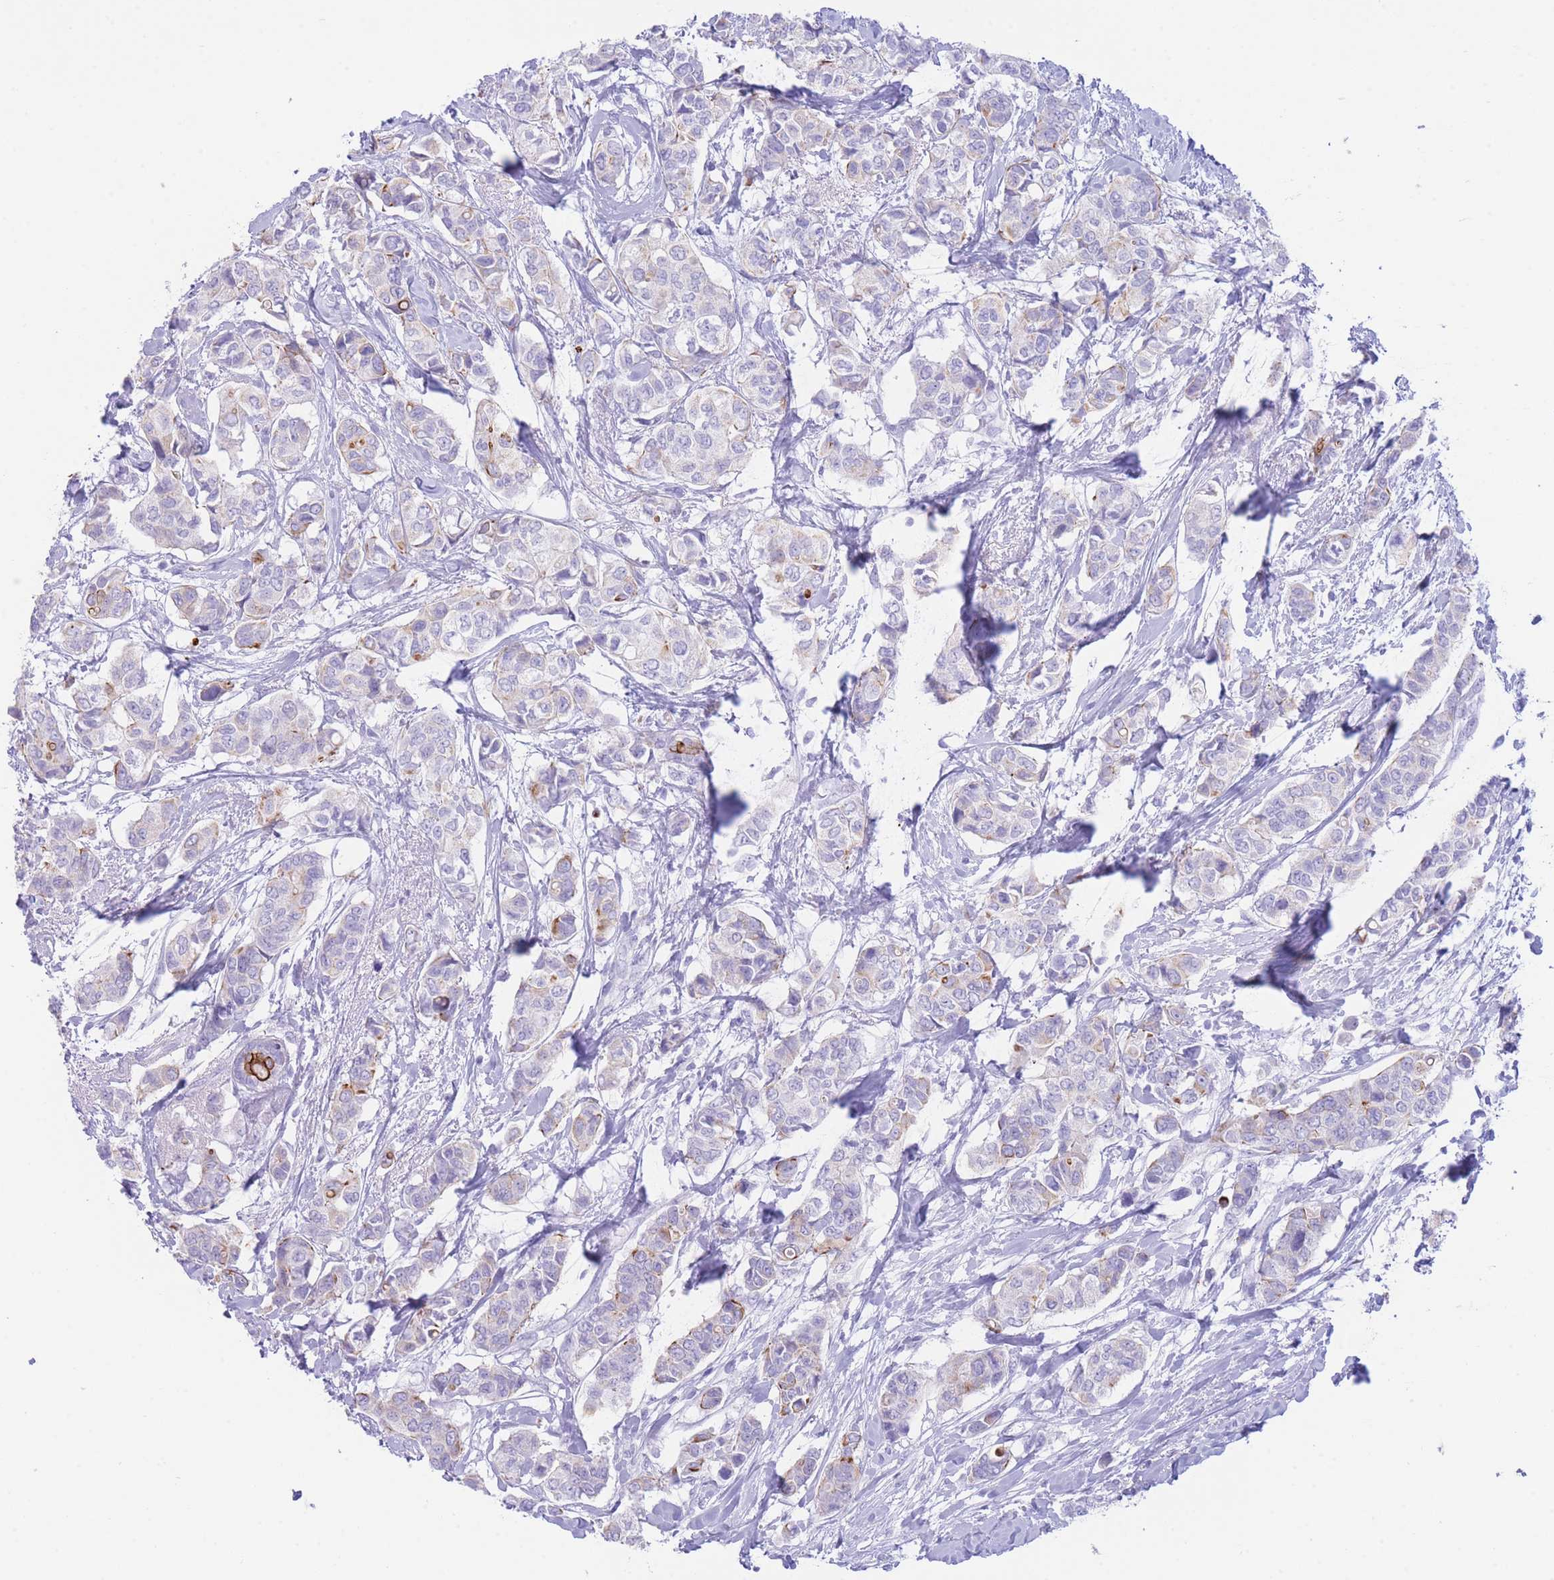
{"staining": {"intensity": "weak", "quantity": "<25%", "location": "cytoplasmic/membranous"}, "tissue": "breast cancer", "cell_type": "Tumor cells", "image_type": "cancer", "snomed": [{"axis": "morphology", "description": "Lobular carcinoma"}, {"axis": "topography", "description": "Breast"}], "caption": "Immunohistochemistry (IHC) micrograph of breast cancer (lobular carcinoma) stained for a protein (brown), which shows no positivity in tumor cells.", "gene": "VWA8", "patient": {"sex": "female", "age": 51}}